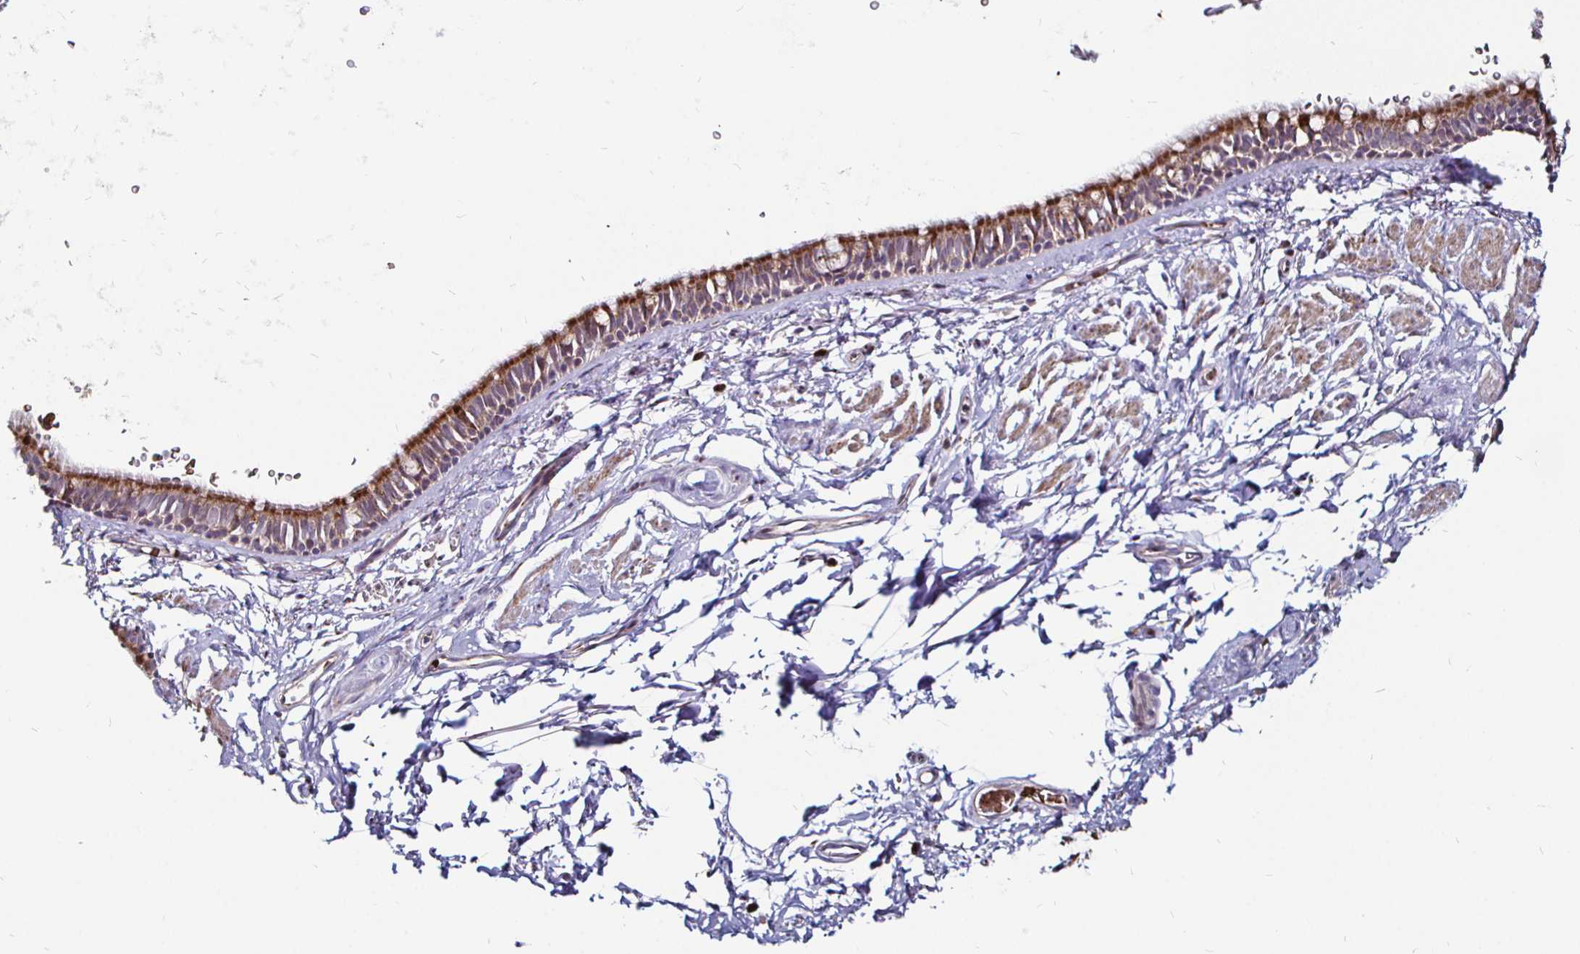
{"staining": {"intensity": "moderate", "quantity": ">75%", "location": "cytoplasmic/membranous"}, "tissue": "bronchus", "cell_type": "Respiratory epithelial cells", "image_type": "normal", "snomed": [{"axis": "morphology", "description": "Normal tissue, NOS"}, {"axis": "topography", "description": "Lymph node"}, {"axis": "topography", "description": "Cartilage tissue"}, {"axis": "topography", "description": "Bronchus"}], "caption": "Moderate cytoplasmic/membranous staining for a protein is appreciated in approximately >75% of respiratory epithelial cells of normal bronchus using immunohistochemistry.", "gene": "ATG3", "patient": {"sex": "female", "age": 70}}